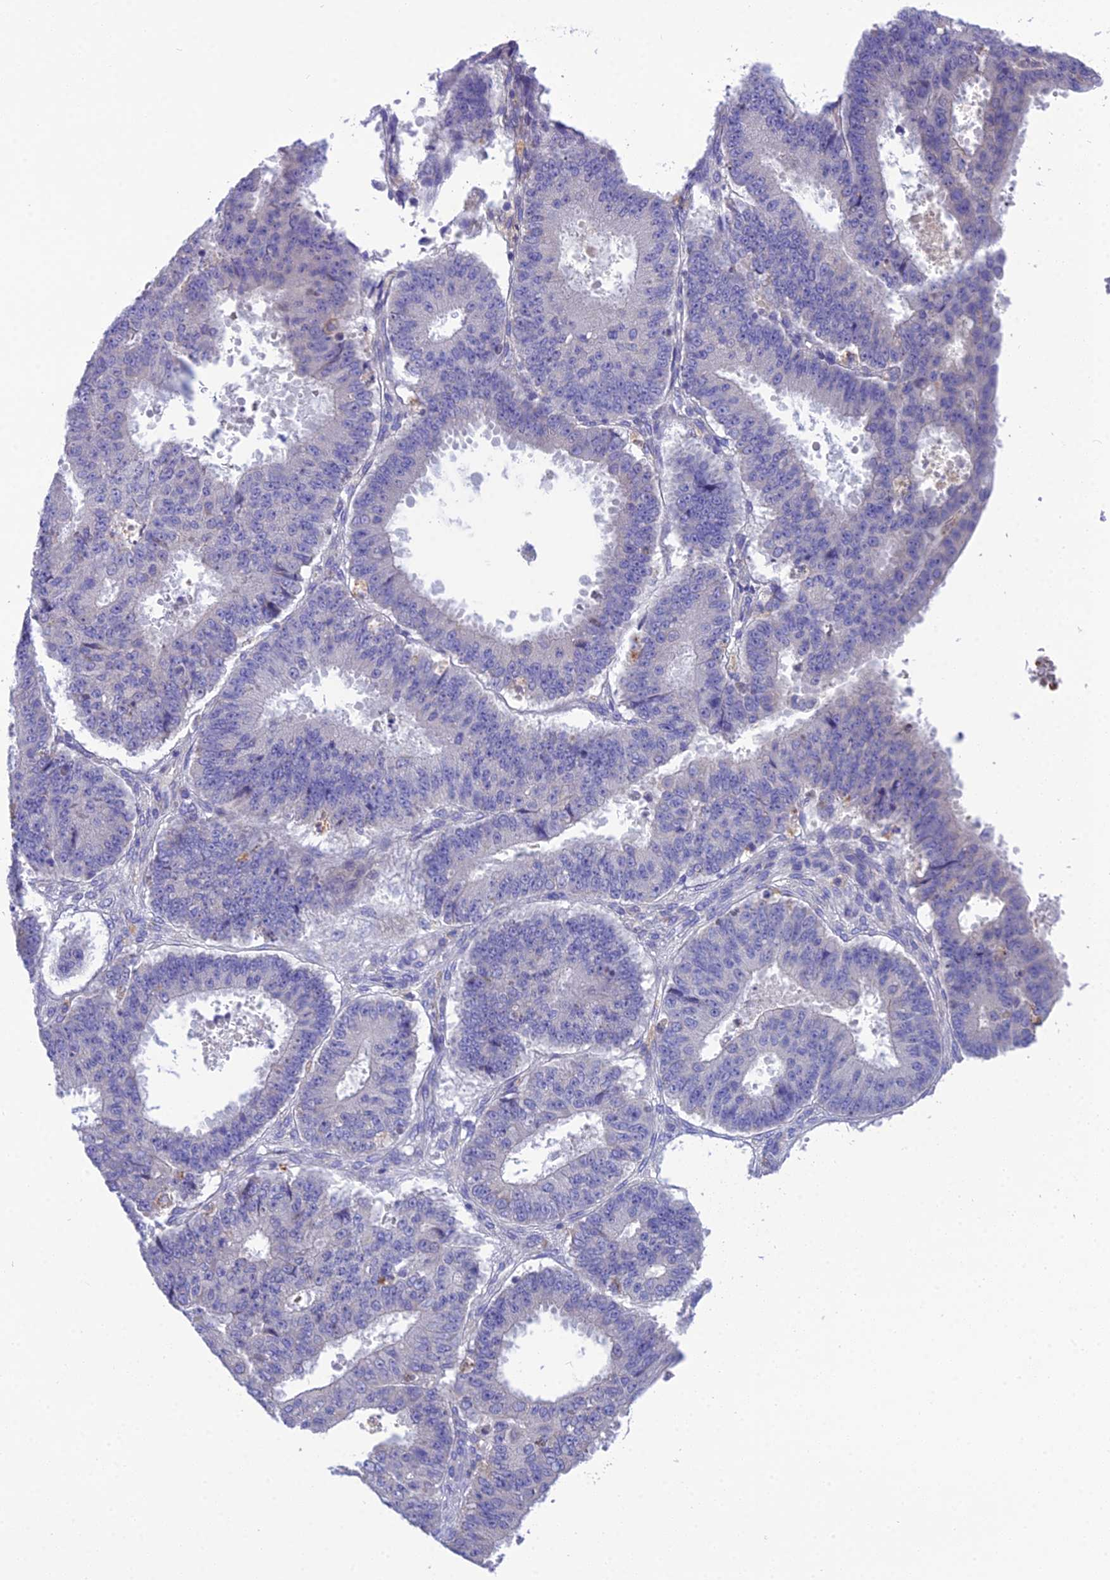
{"staining": {"intensity": "negative", "quantity": "none", "location": "none"}, "tissue": "ovarian cancer", "cell_type": "Tumor cells", "image_type": "cancer", "snomed": [{"axis": "morphology", "description": "Carcinoma, endometroid"}, {"axis": "topography", "description": "Appendix"}, {"axis": "topography", "description": "Ovary"}], "caption": "Immunohistochemical staining of endometroid carcinoma (ovarian) reveals no significant positivity in tumor cells.", "gene": "KIAA0408", "patient": {"sex": "female", "age": 42}}